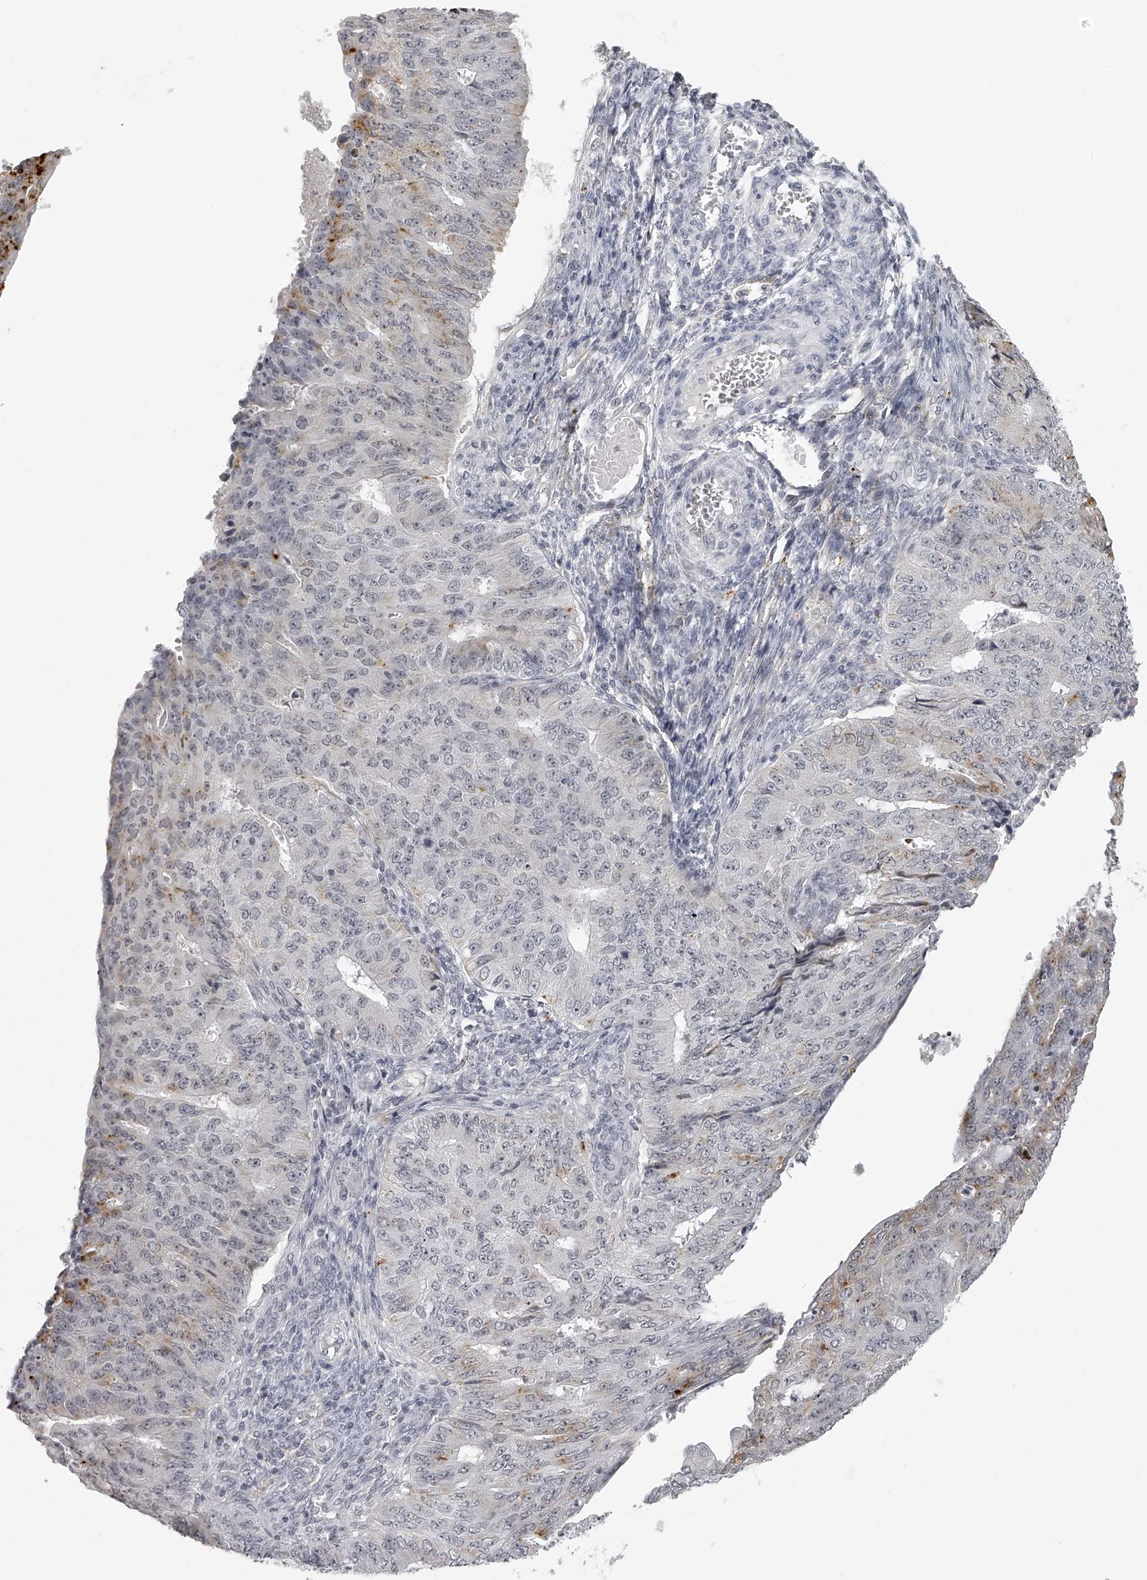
{"staining": {"intensity": "weak", "quantity": "<25%", "location": "cytoplasmic/membranous"}, "tissue": "endometrial cancer", "cell_type": "Tumor cells", "image_type": "cancer", "snomed": [{"axis": "morphology", "description": "Adenocarcinoma, NOS"}, {"axis": "topography", "description": "Endometrium"}], "caption": "Tumor cells are negative for brown protein staining in endometrial cancer. (IHC, brightfield microscopy, high magnification).", "gene": "RNF220", "patient": {"sex": "female", "age": 32}}